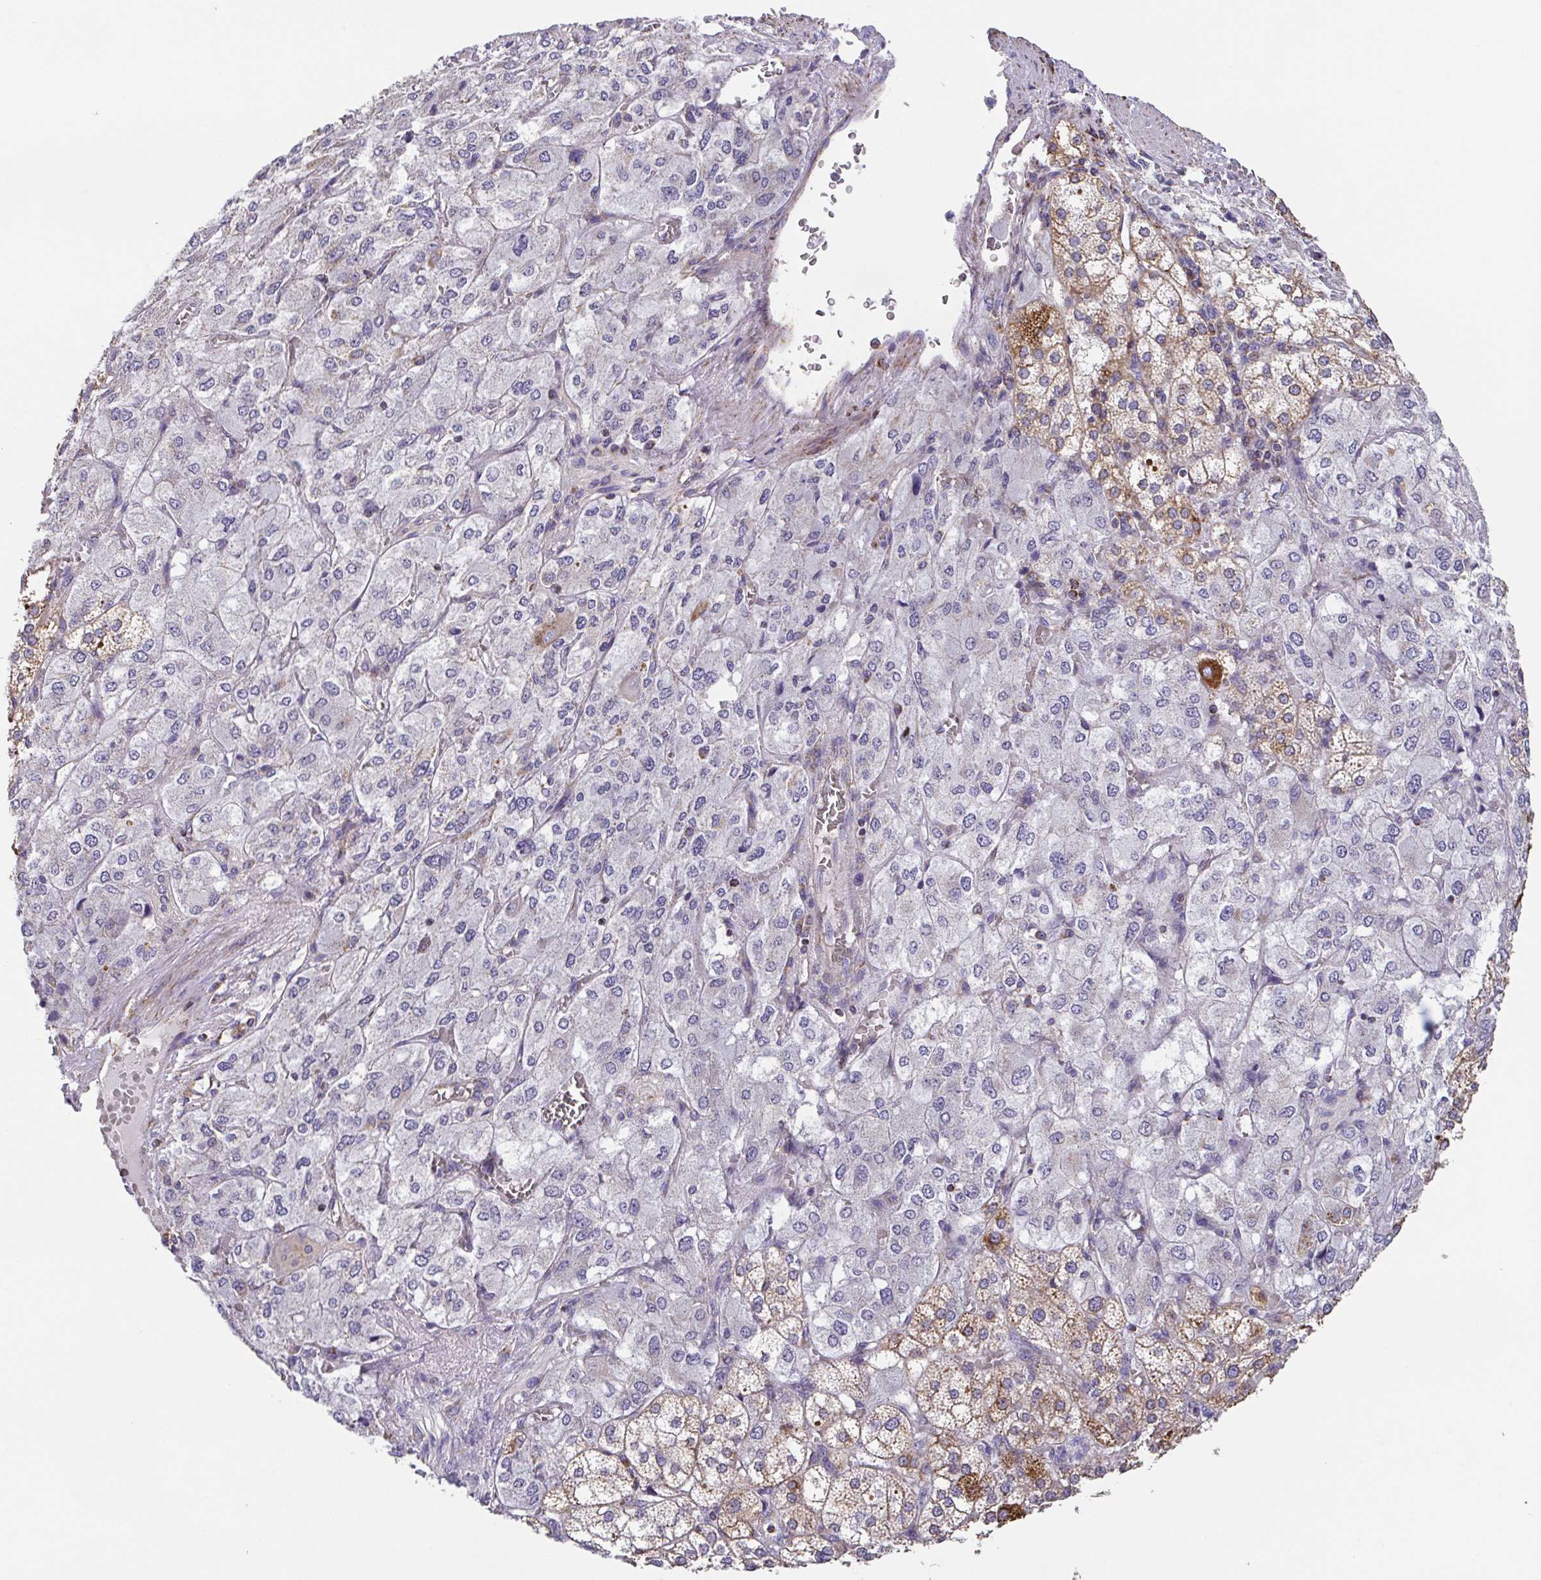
{"staining": {"intensity": "strong", "quantity": "25%-75%", "location": "cytoplasmic/membranous"}, "tissue": "adrenal gland", "cell_type": "Glandular cells", "image_type": "normal", "snomed": [{"axis": "morphology", "description": "Normal tissue, NOS"}, {"axis": "topography", "description": "Adrenal gland"}], "caption": "Glandular cells demonstrate strong cytoplasmic/membranous positivity in about 25%-75% of cells in normal adrenal gland.", "gene": "GINM1", "patient": {"sex": "female", "age": 60}}